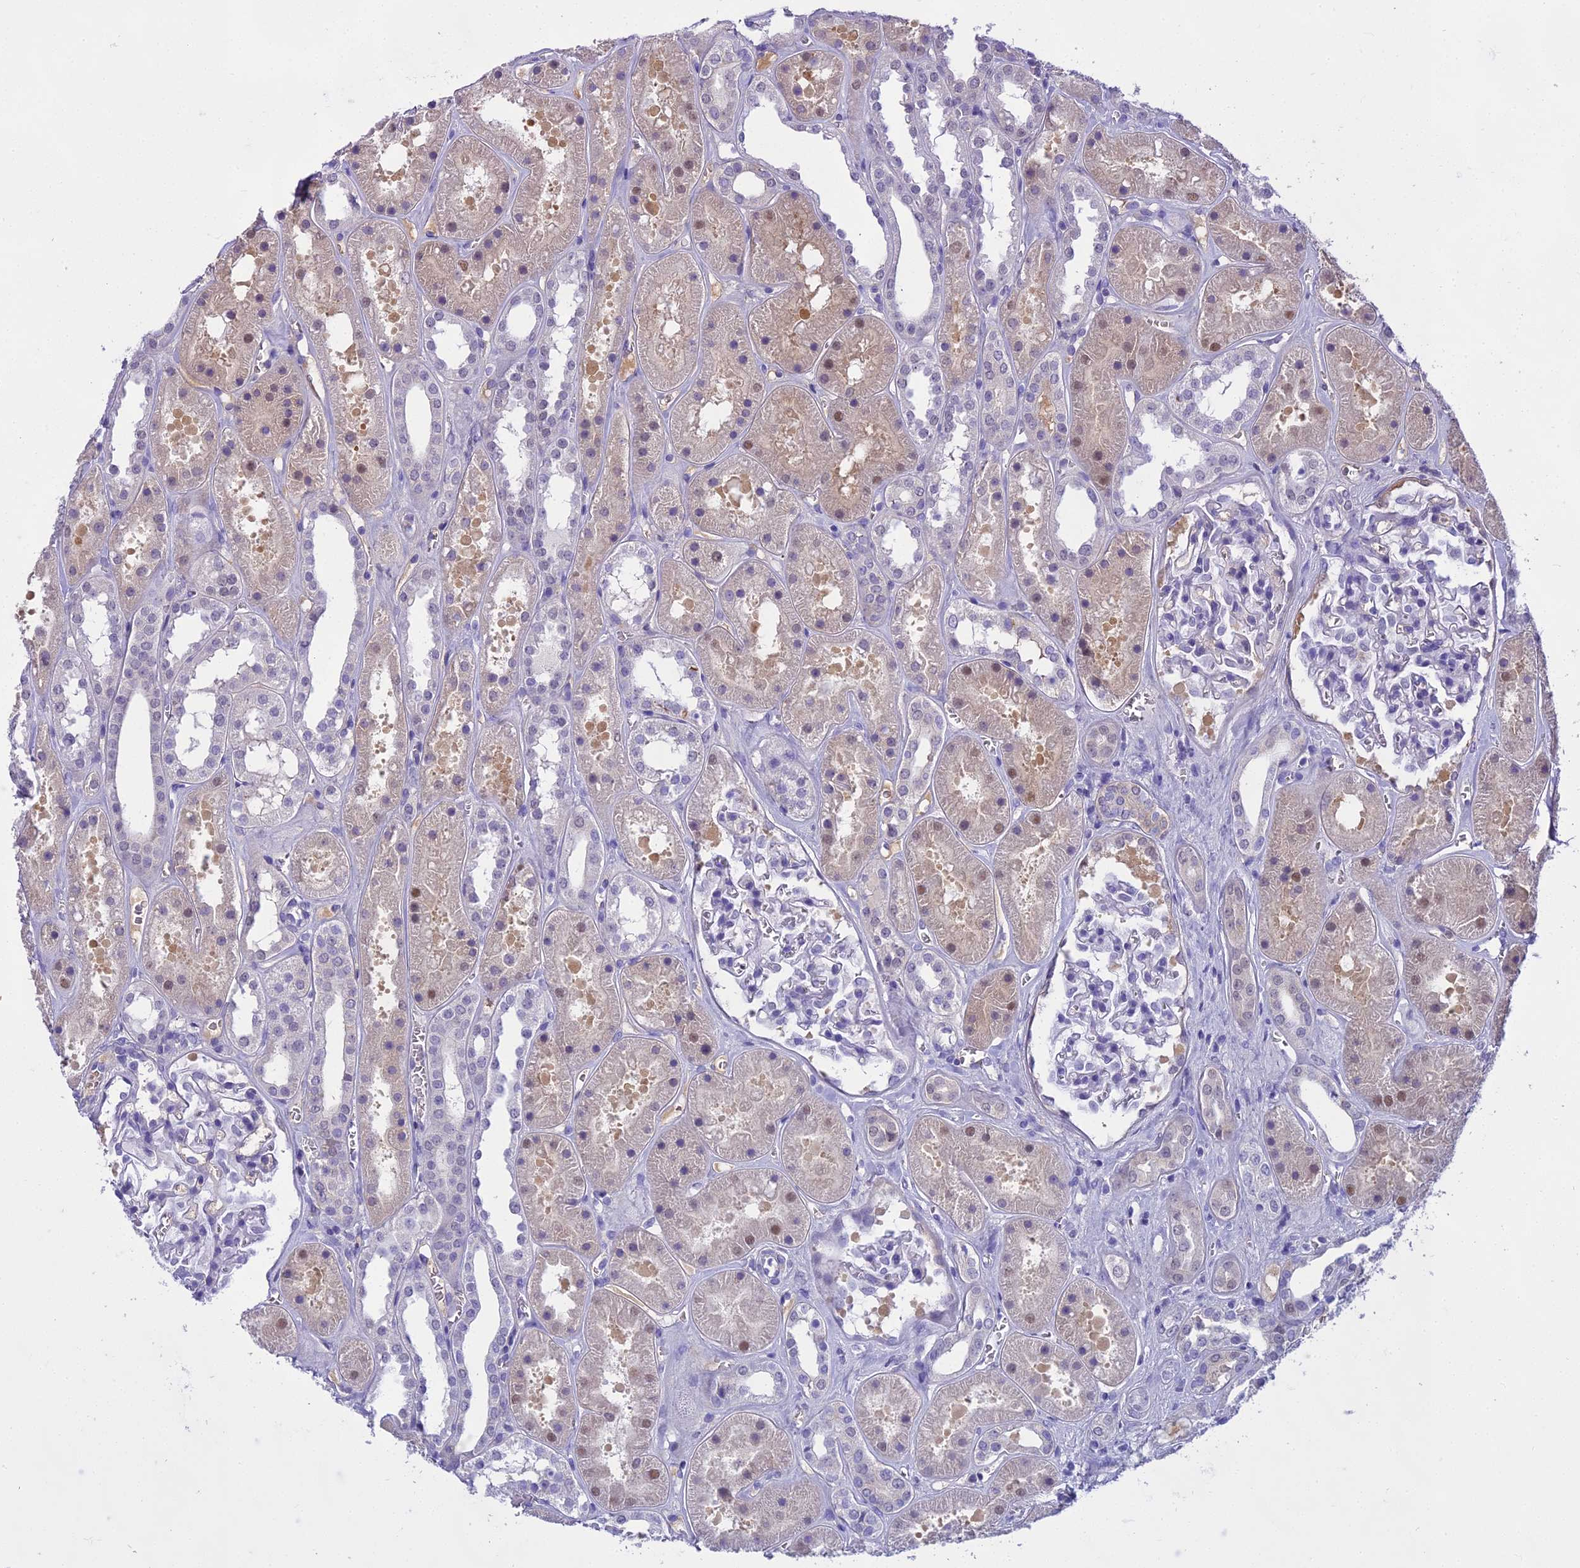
{"staining": {"intensity": "negative", "quantity": "none", "location": "none"}, "tissue": "kidney", "cell_type": "Cells in glomeruli", "image_type": "normal", "snomed": [{"axis": "morphology", "description": "Normal tissue, NOS"}, {"axis": "topography", "description": "Kidney"}], "caption": "There is no significant expression in cells in glomeruli of kidney. Brightfield microscopy of IHC stained with DAB (3,3'-diaminobenzidine) (brown) and hematoxylin (blue), captured at high magnification.", "gene": "MAT2A", "patient": {"sex": "female", "age": 41}}